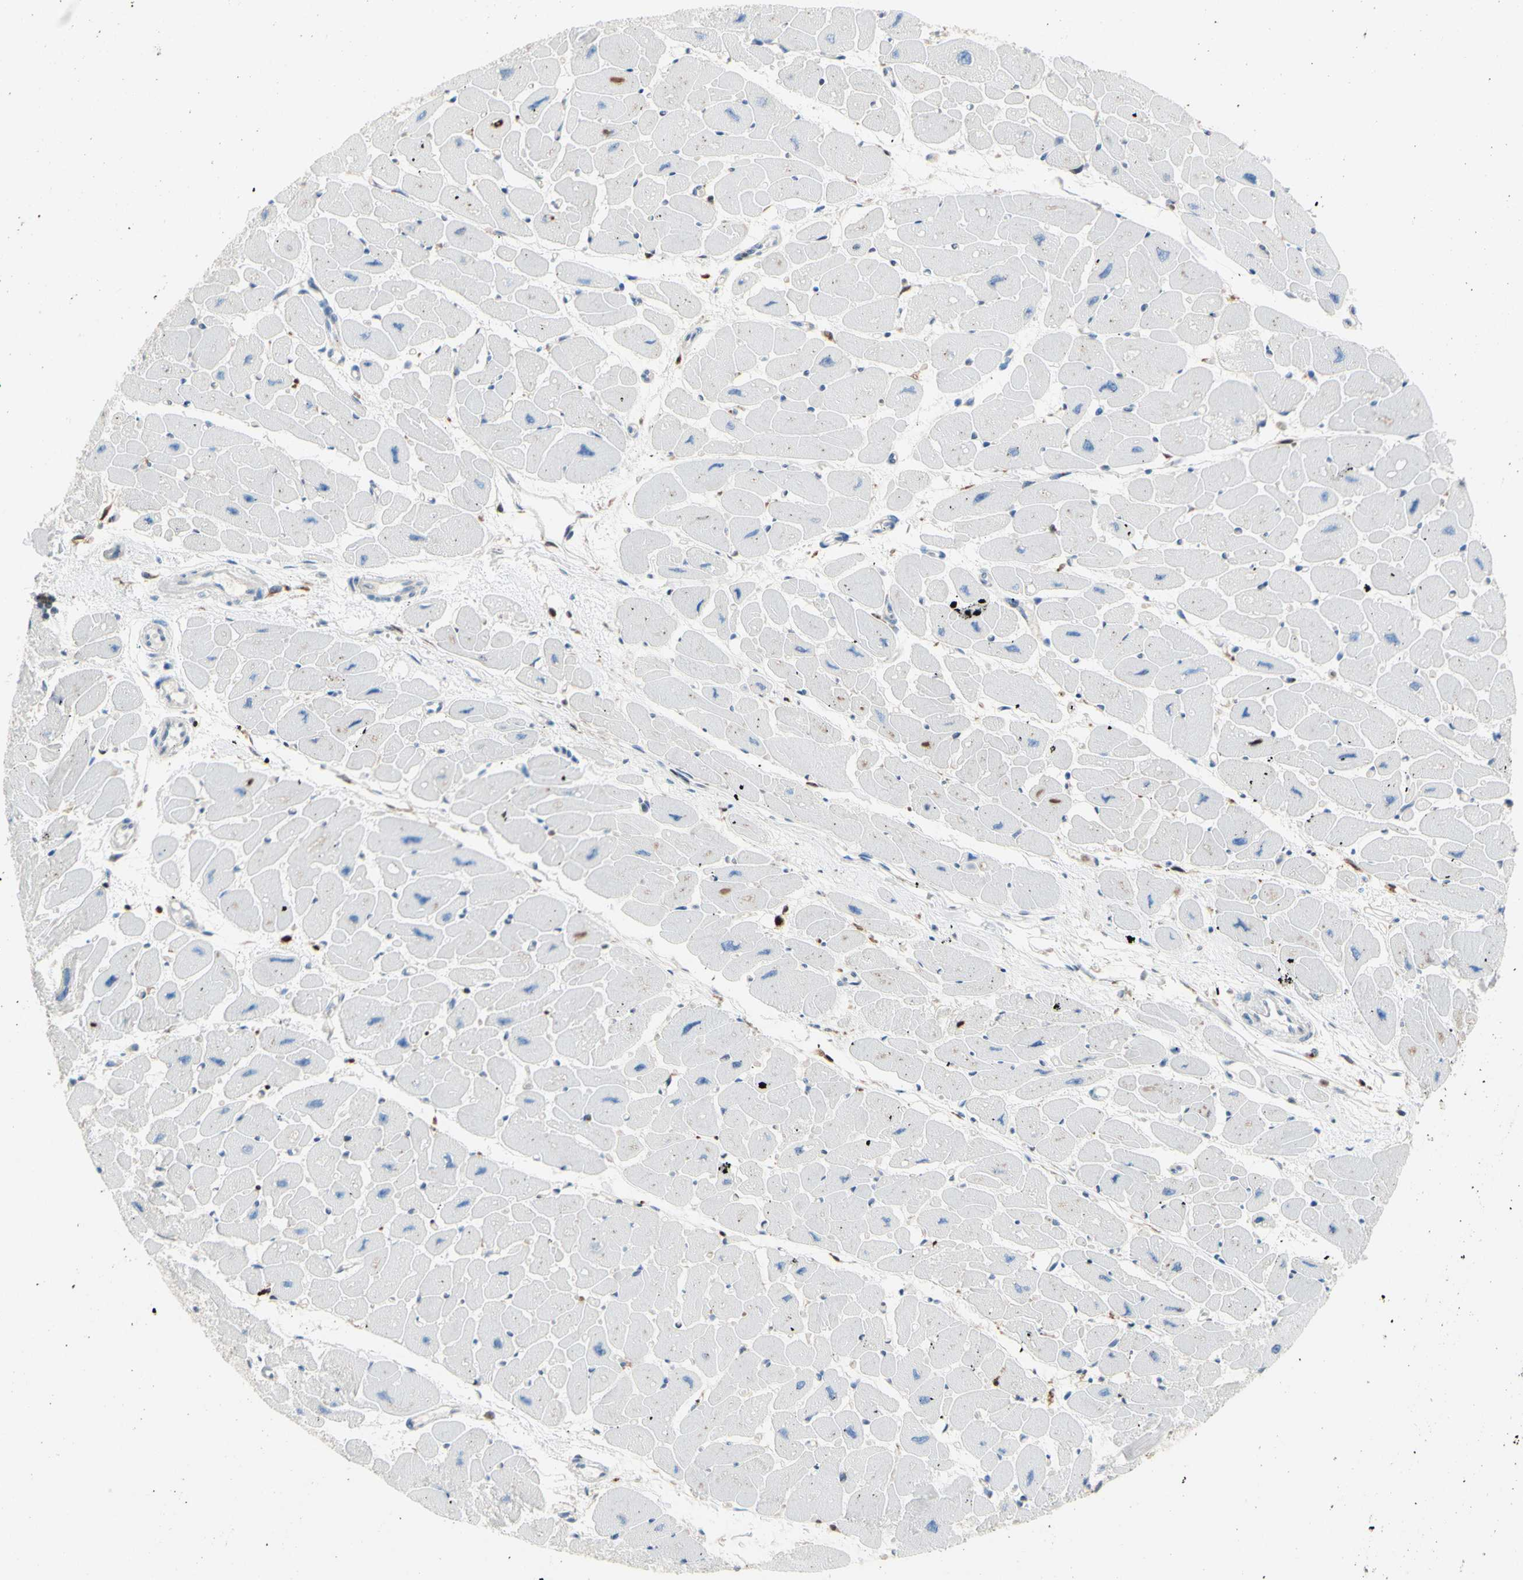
{"staining": {"intensity": "negative", "quantity": "none", "location": "none"}, "tissue": "heart muscle", "cell_type": "Cardiomyocytes", "image_type": "normal", "snomed": [{"axis": "morphology", "description": "Normal tissue, NOS"}, {"axis": "topography", "description": "Heart"}], "caption": "Immunohistochemistry photomicrograph of normal heart muscle stained for a protein (brown), which displays no positivity in cardiomyocytes.", "gene": "EED", "patient": {"sex": "female", "age": 54}}